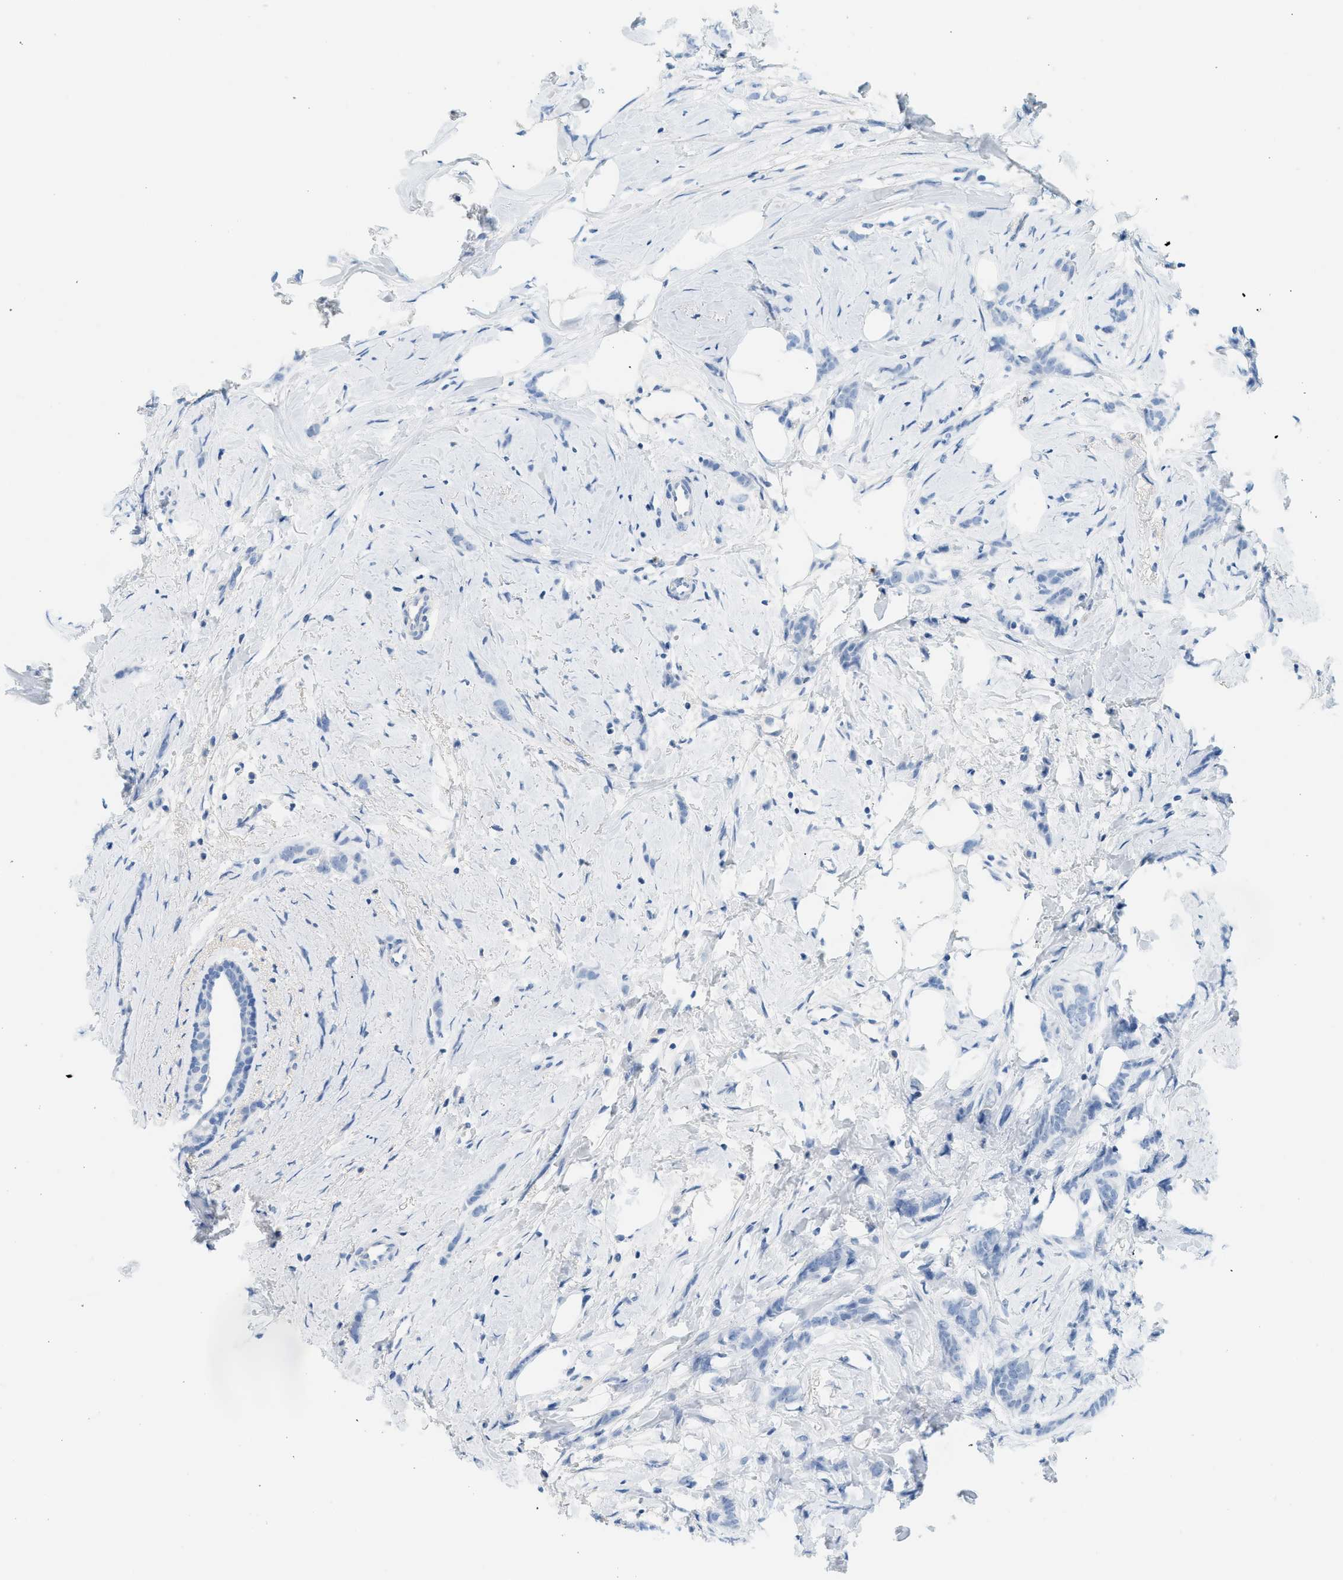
{"staining": {"intensity": "negative", "quantity": "none", "location": "none"}, "tissue": "breast cancer", "cell_type": "Tumor cells", "image_type": "cancer", "snomed": [{"axis": "morphology", "description": "Lobular carcinoma, in situ"}, {"axis": "morphology", "description": "Lobular carcinoma"}, {"axis": "topography", "description": "Breast"}], "caption": "Immunohistochemistry (IHC) of lobular carcinoma (breast) demonstrates no positivity in tumor cells.", "gene": "LCN2", "patient": {"sex": "female", "age": 41}}